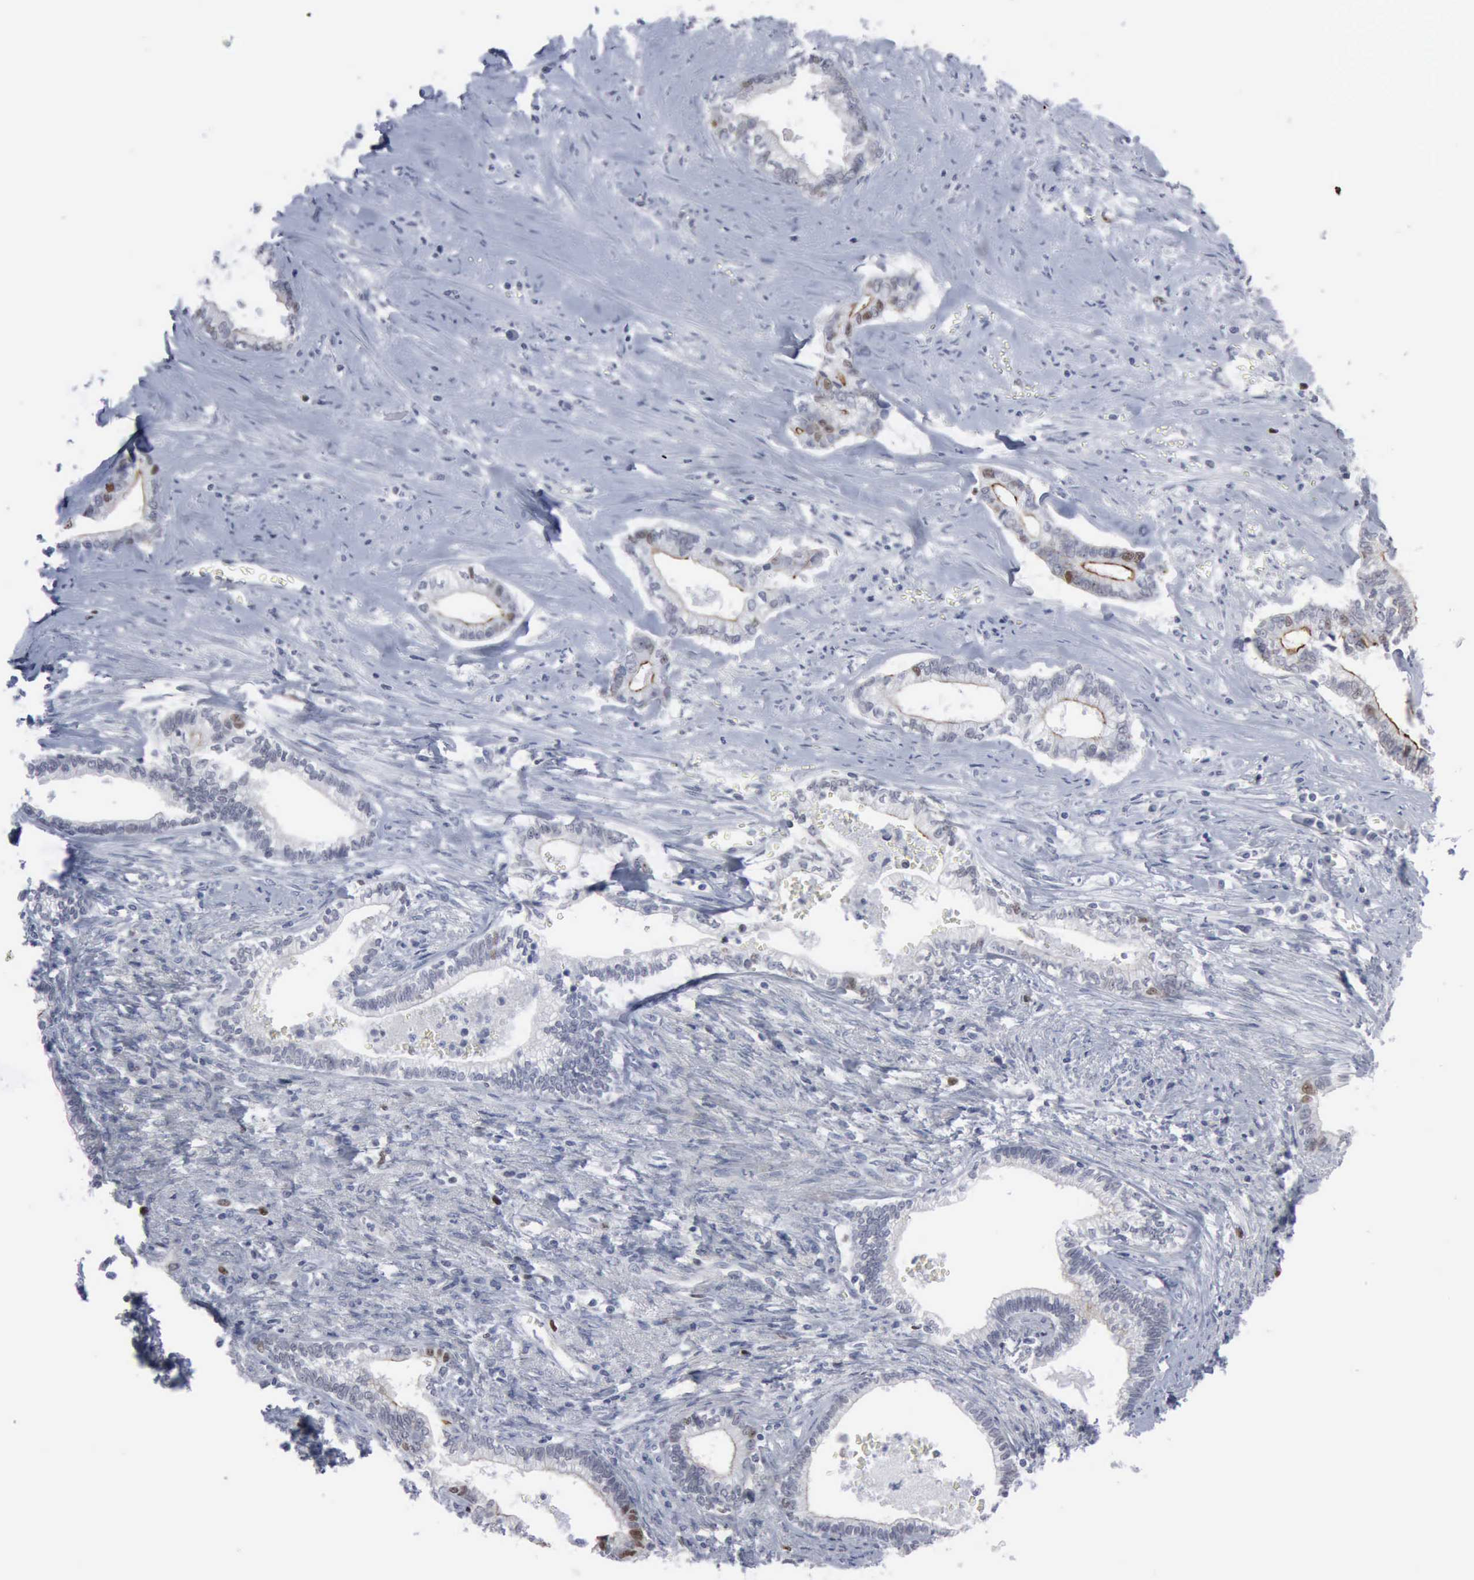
{"staining": {"intensity": "moderate", "quantity": "<25%", "location": "cytoplasmic/membranous,nuclear"}, "tissue": "liver cancer", "cell_type": "Tumor cells", "image_type": "cancer", "snomed": [{"axis": "morphology", "description": "Cholangiocarcinoma"}, {"axis": "topography", "description": "Liver"}], "caption": "Approximately <25% of tumor cells in liver cholangiocarcinoma reveal moderate cytoplasmic/membranous and nuclear protein positivity as visualized by brown immunohistochemical staining.", "gene": "MCM5", "patient": {"sex": "male", "age": 57}}